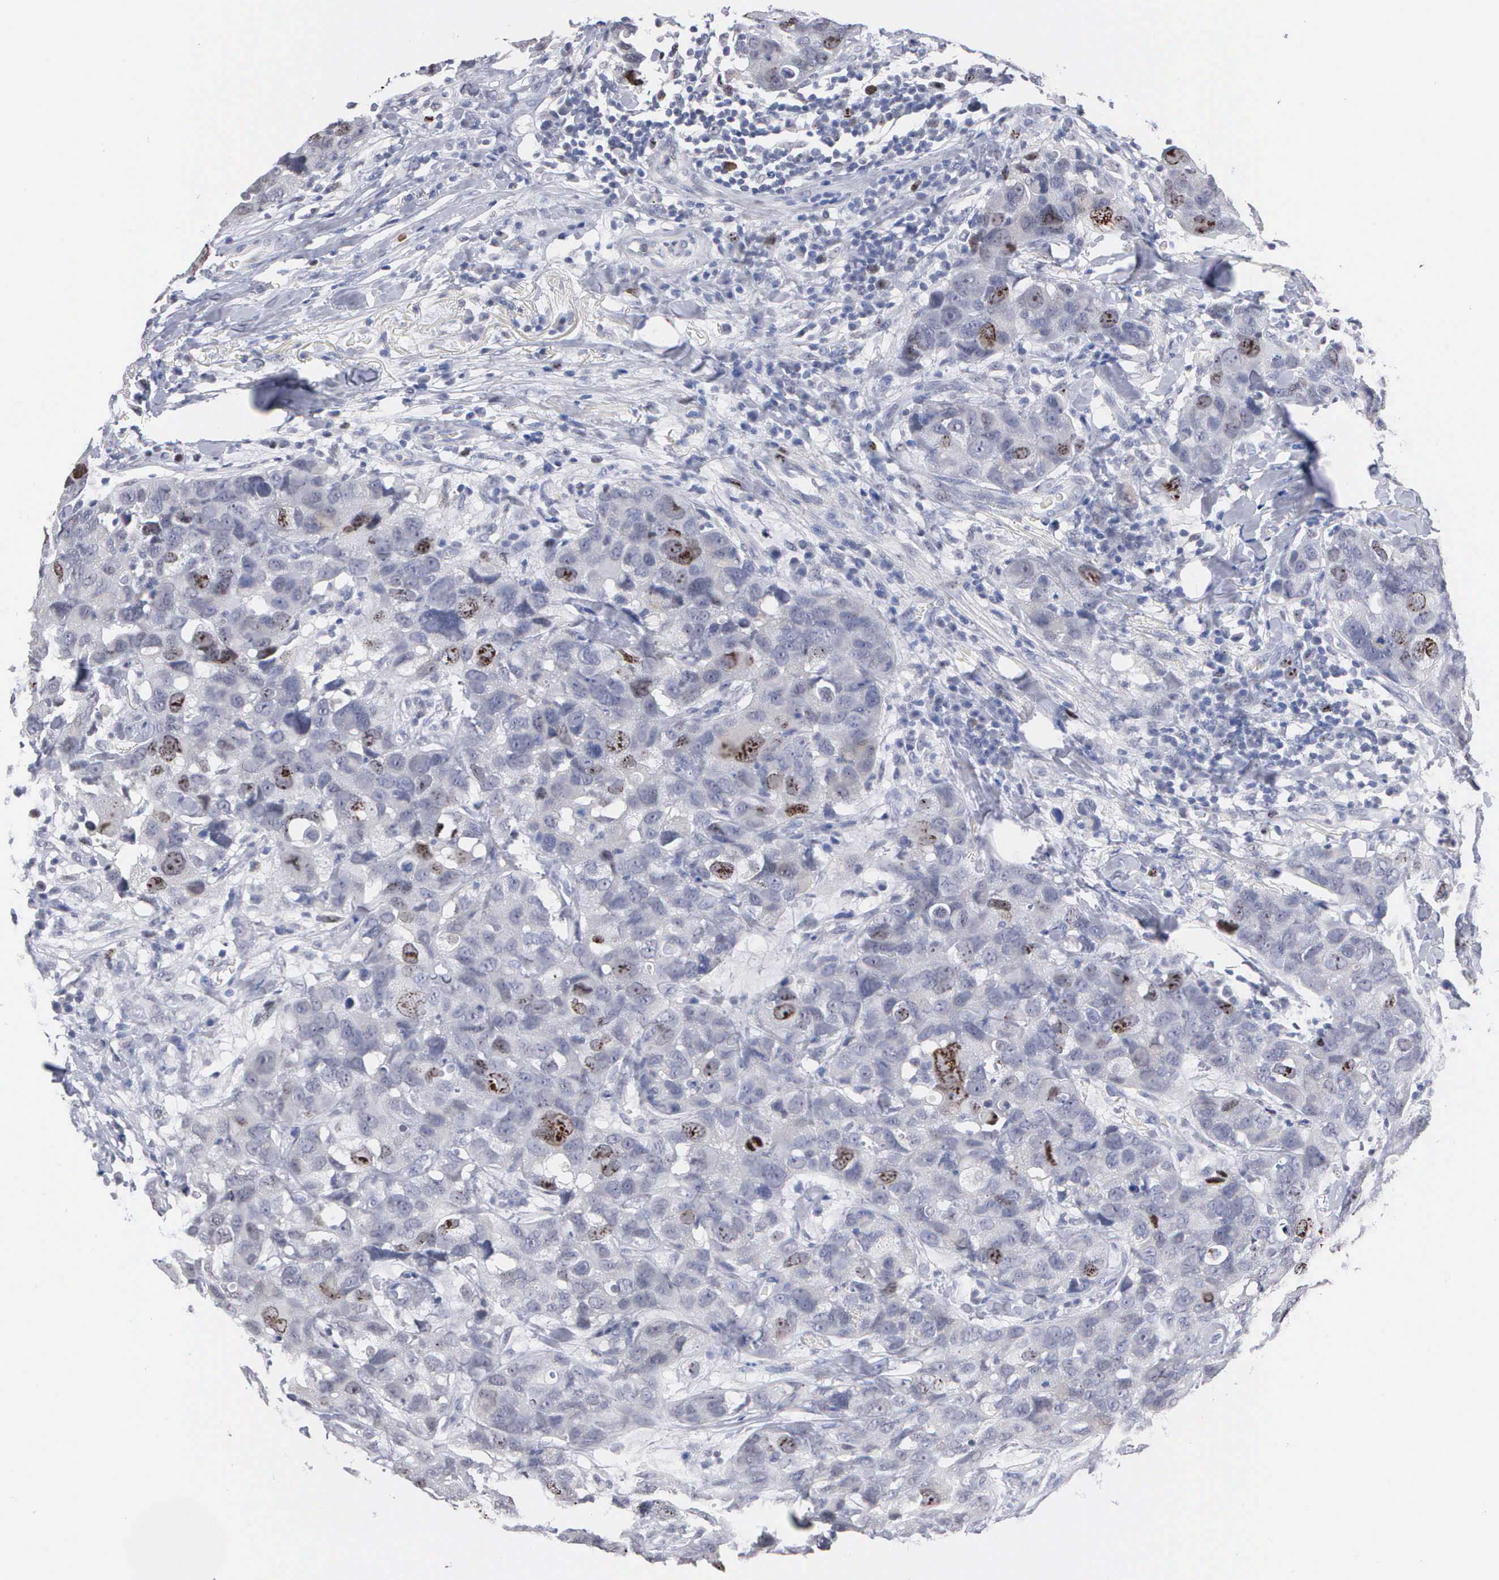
{"staining": {"intensity": "moderate", "quantity": "<25%", "location": "nuclear"}, "tissue": "breast cancer", "cell_type": "Tumor cells", "image_type": "cancer", "snomed": [{"axis": "morphology", "description": "Duct carcinoma"}, {"axis": "topography", "description": "Breast"}], "caption": "Brown immunohistochemical staining in human breast cancer (intraductal carcinoma) exhibits moderate nuclear expression in approximately <25% of tumor cells.", "gene": "KDM6A", "patient": {"sex": "female", "age": 91}}